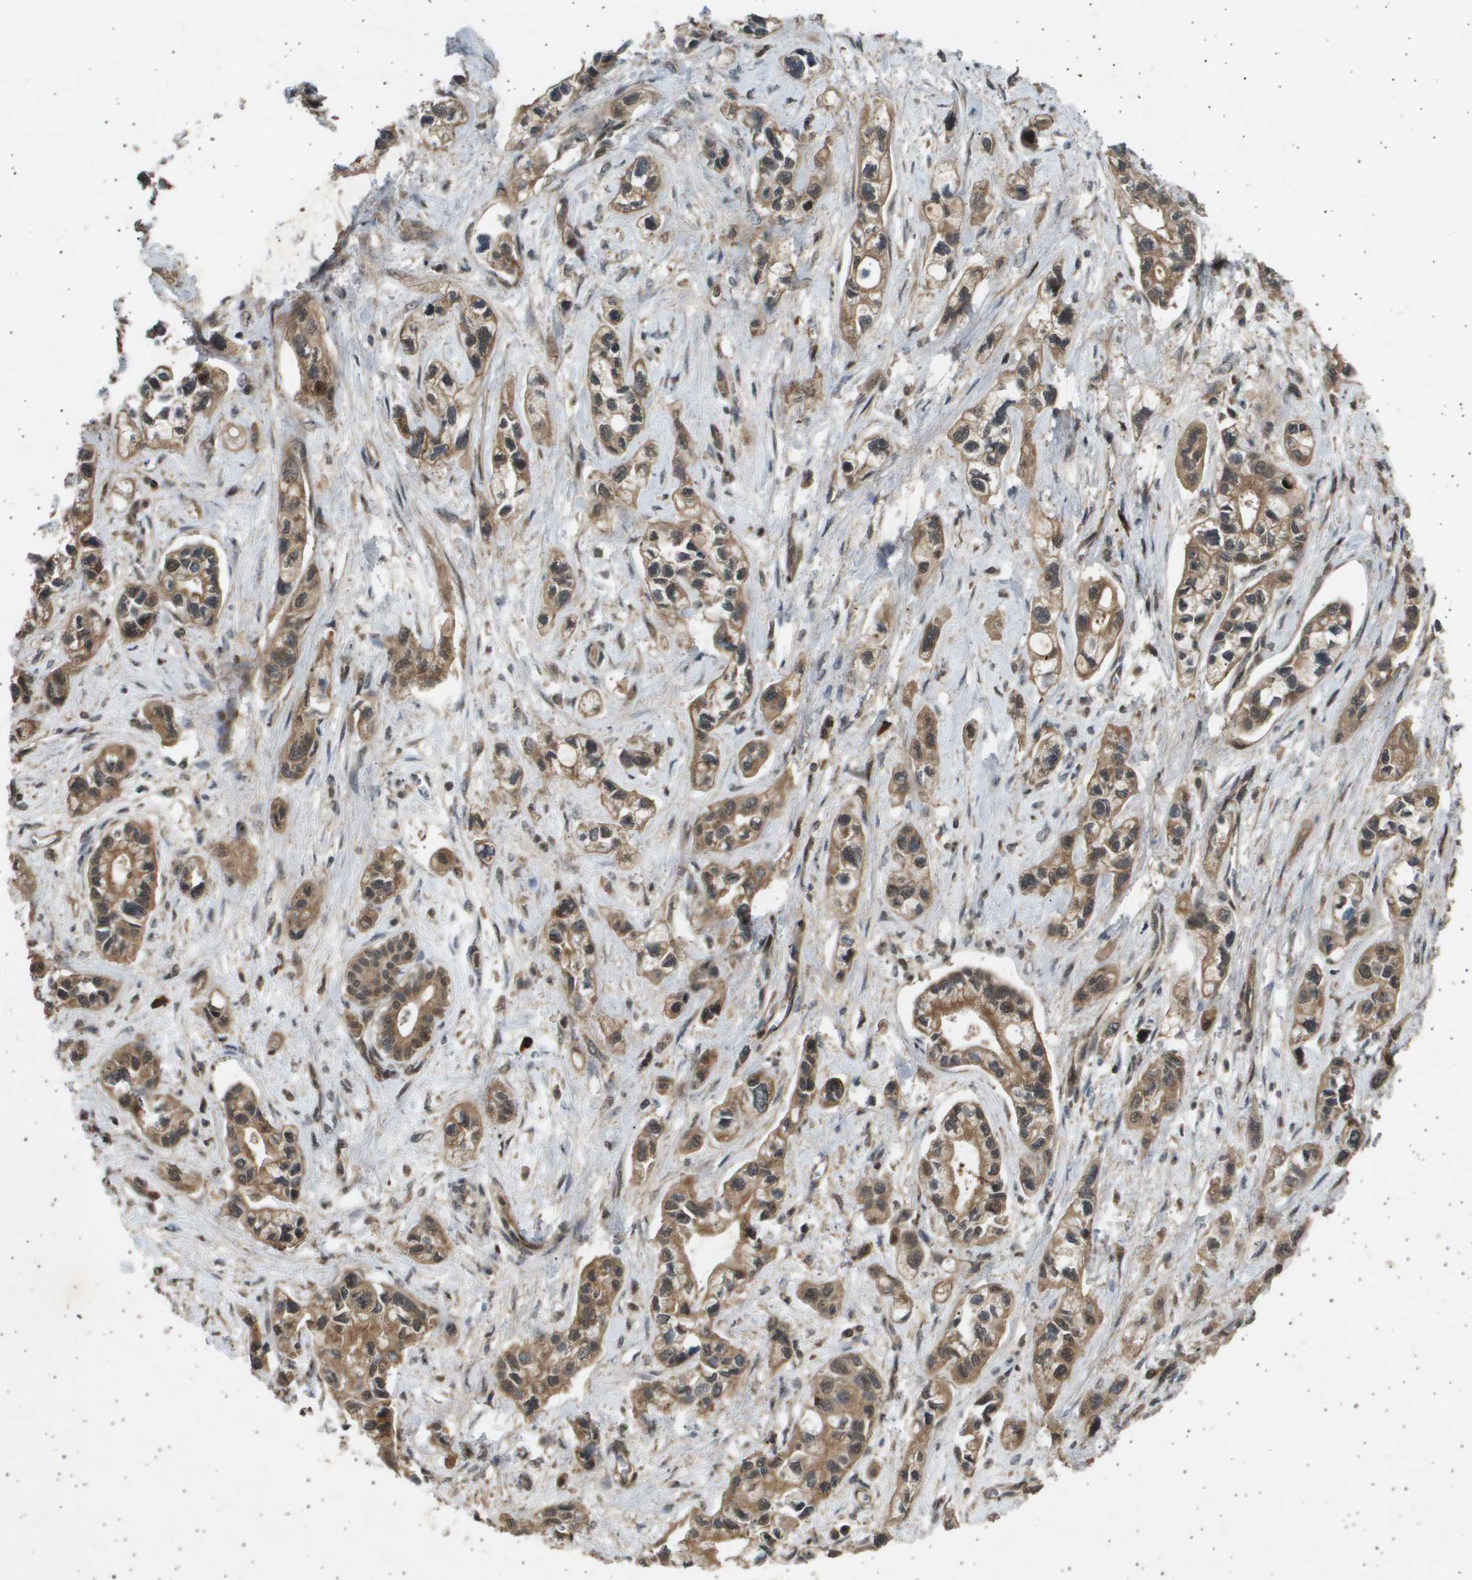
{"staining": {"intensity": "moderate", "quantity": ">75%", "location": "cytoplasmic/membranous,nuclear"}, "tissue": "pancreatic cancer", "cell_type": "Tumor cells", "image_type": "cancer", "snomed": [{"axis": "morphology", "description": "Adenocarcinoma, NOS"}, {"axis": "topography", "description": "Pancreas"}], "caption": "Human pancreatic adenocarcinoma stained with a protein marker demonstrates moderate staining in tumor cells.", "gene": "TNRC6A", "patient": {"sex": "male", "age": 74}}